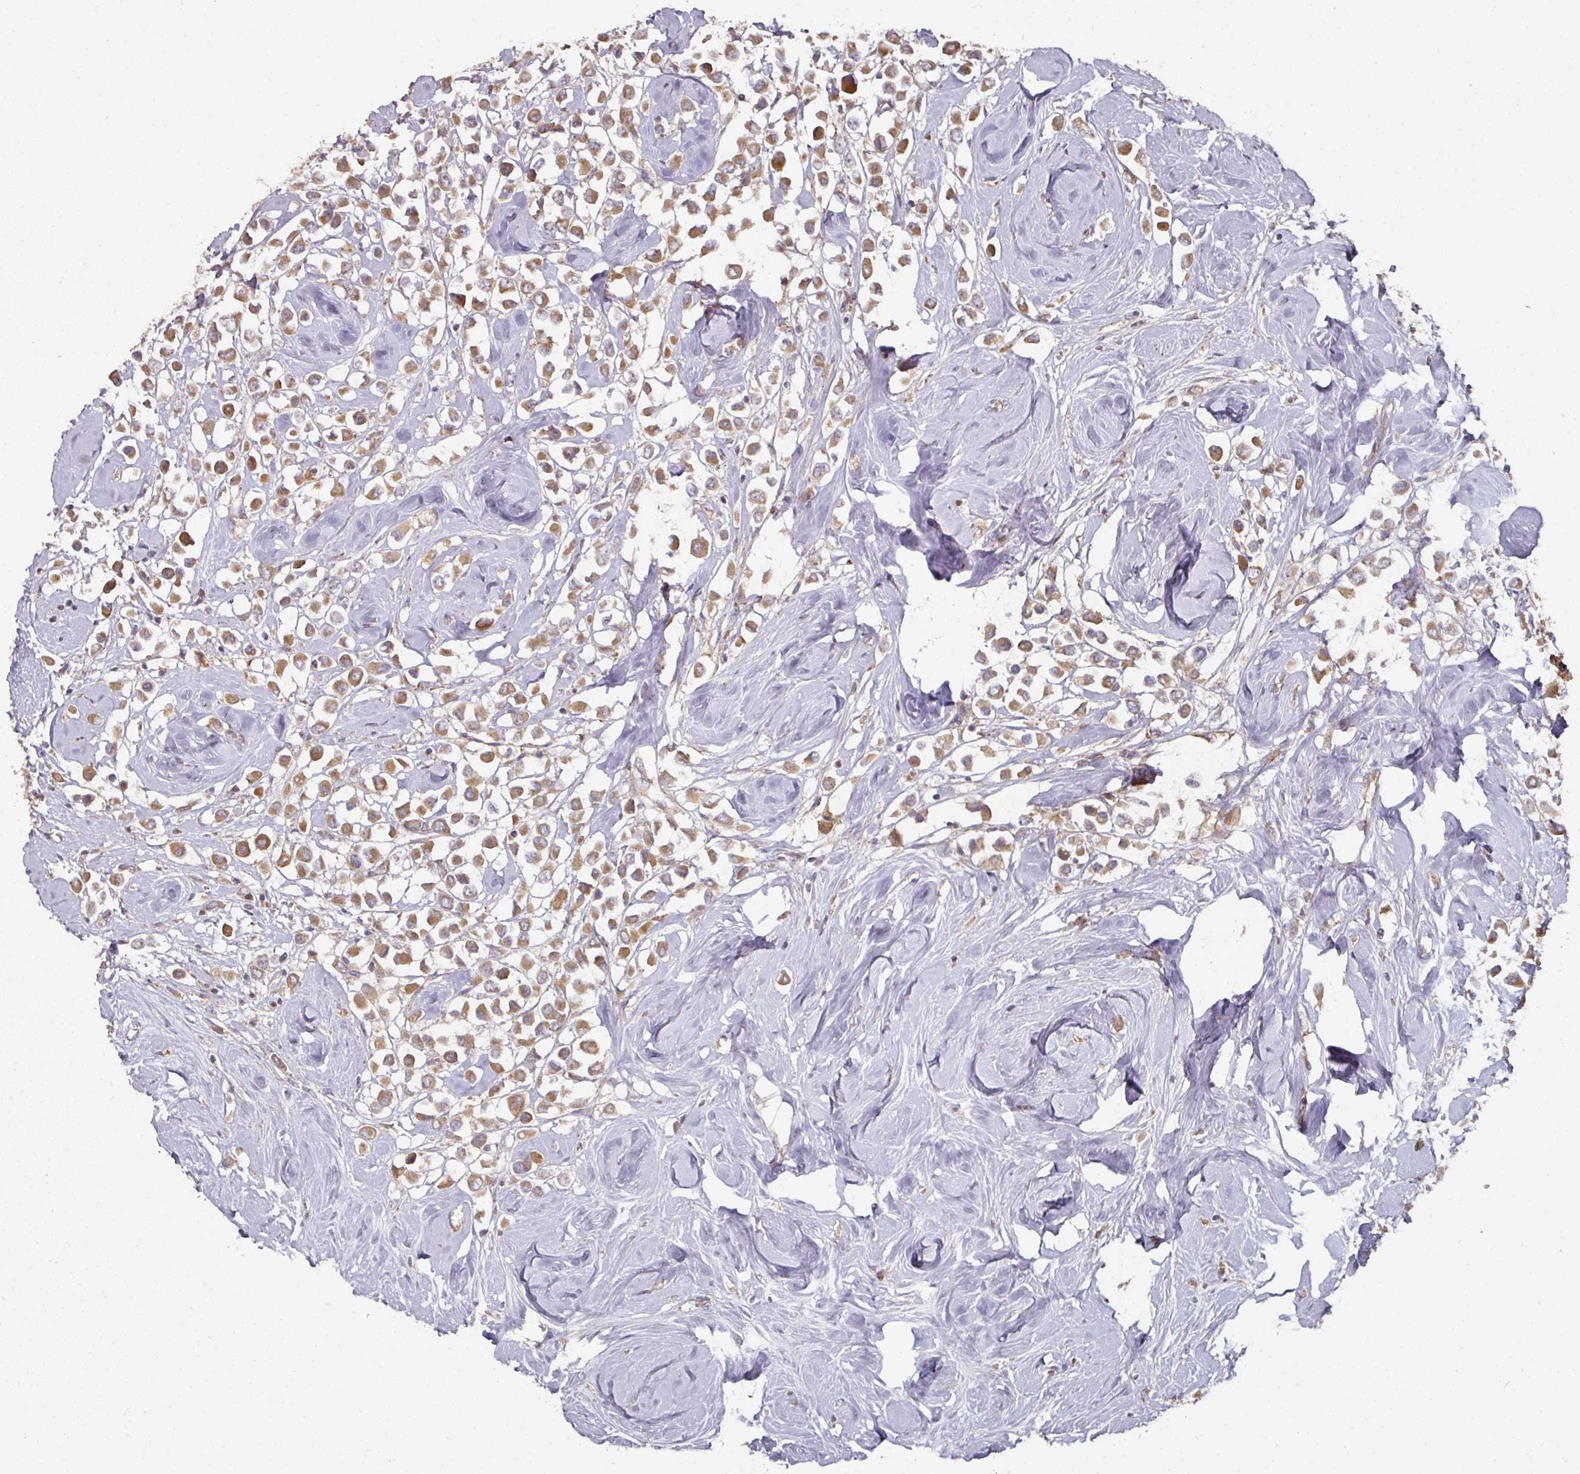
{"staining": {"intensity": "moderate", "quantity": ">75%", "location": "cytoplasmic/membranous"}, "tissue": "breast cancer", "cell_type": "Tumor cells", "image_type": "cancer", "snomed": [{"axis": "morphology", "description": "Duct carcinoma"}, {"axis": "topography", "description": "Breast"}], "caption": "Protein staining of breast cancer tissue reveals moderate cytoplasmic/membranous positivity in approximately >75% of tumor cells.", "gene": "DNAJC7", "patient": {"sex": "female", "age": 61}}